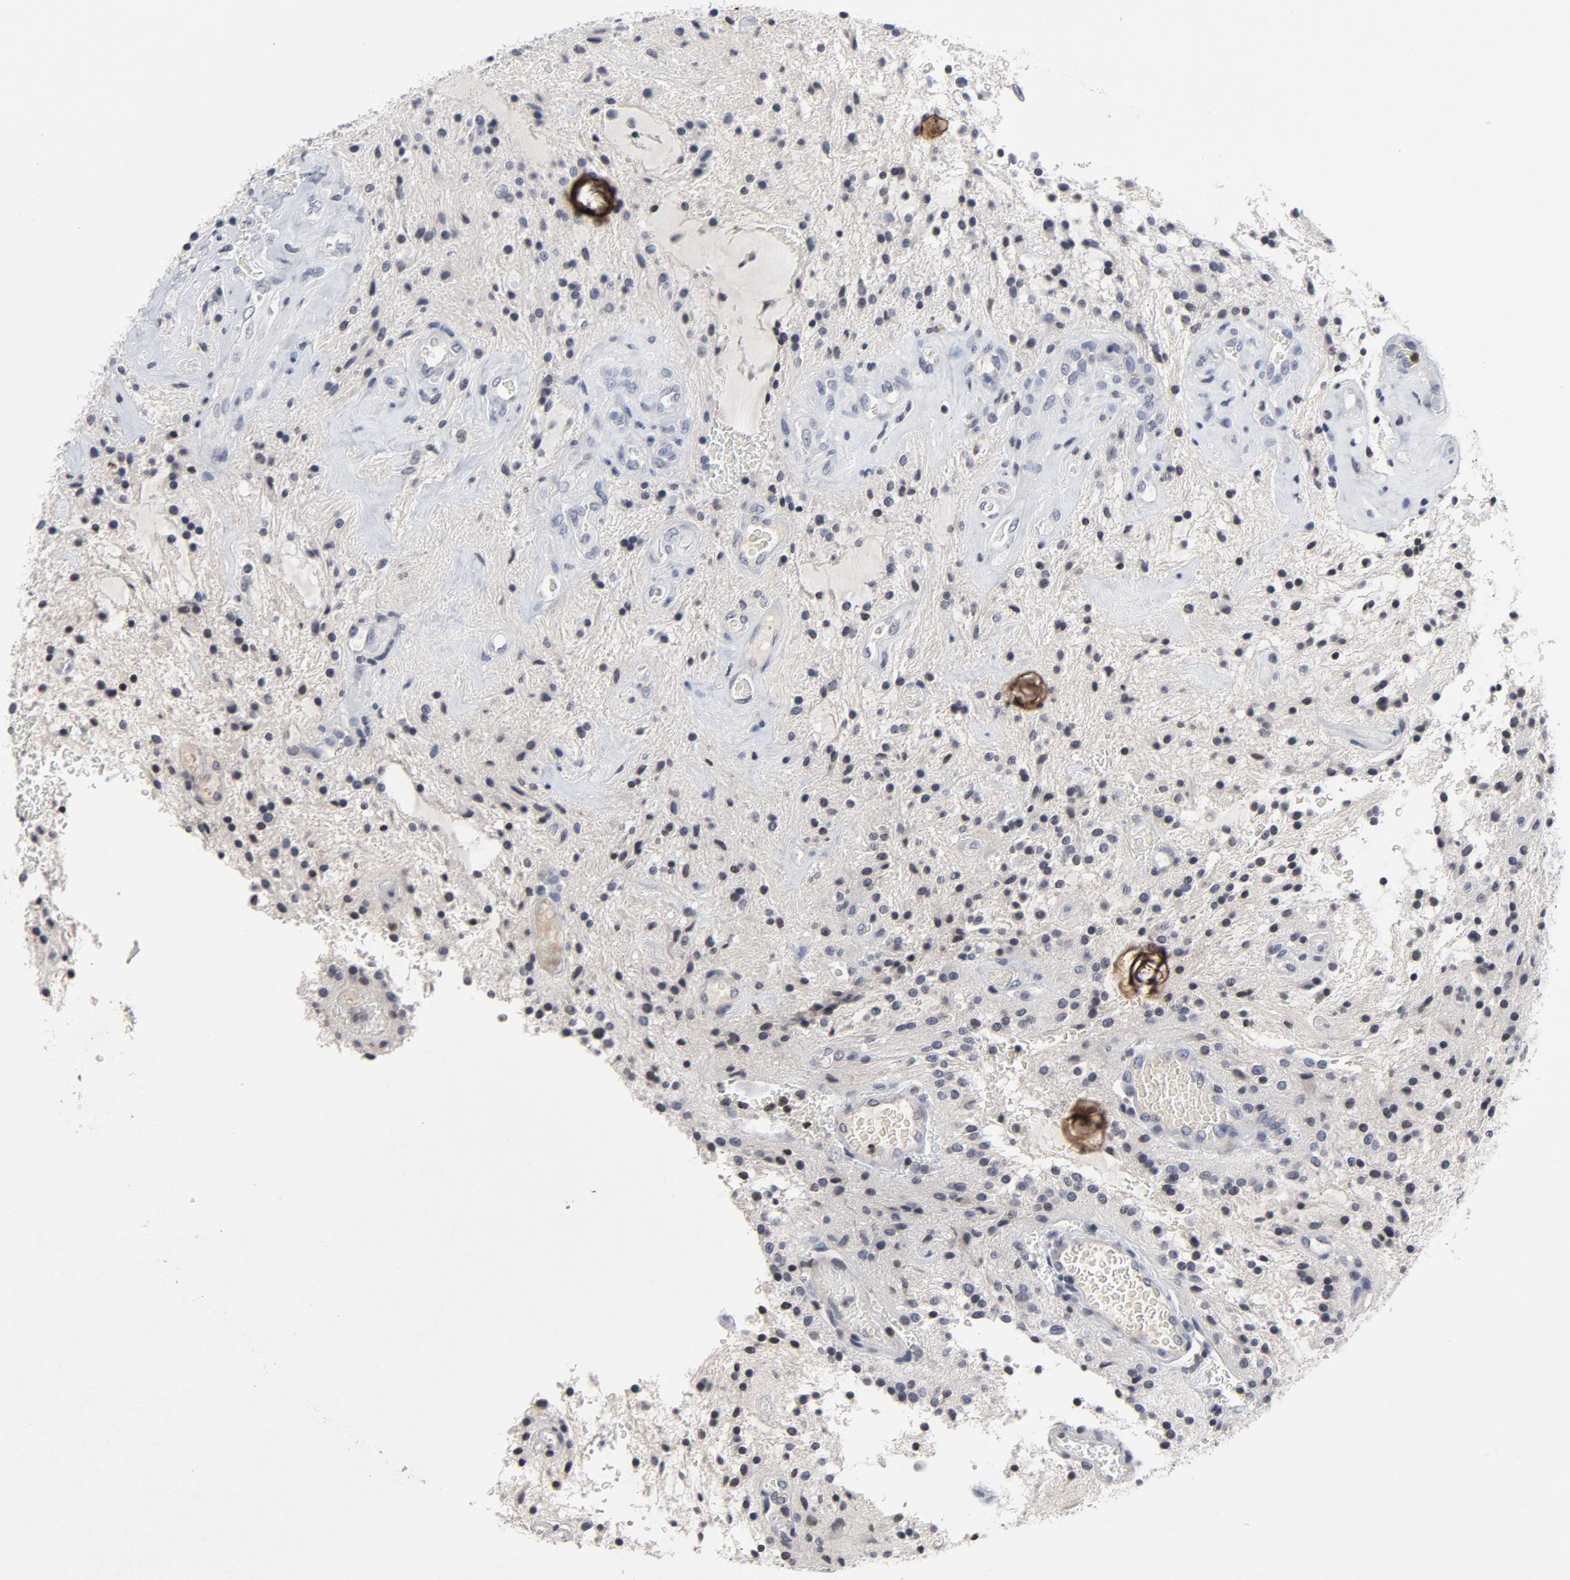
{"staining": {"intensity": "negative", "quantity": "none", "location": "none"}, "tissue": "glioma", "cell_type": "Tumor cells", "image_type": "cancer", "snomed": [{"axis": "morphology", "description": "Glioma, malignant, NOS"}, {"axis": "topography", "description": "Cerebellum"}], "caption": "Human glioma (malignant) stained for a protein using immunohistochemistry (IHC) exhibits no positivity in tumor cells.", "gene": "TCL1A", "patient": {"sex": "female", "age": 10}}